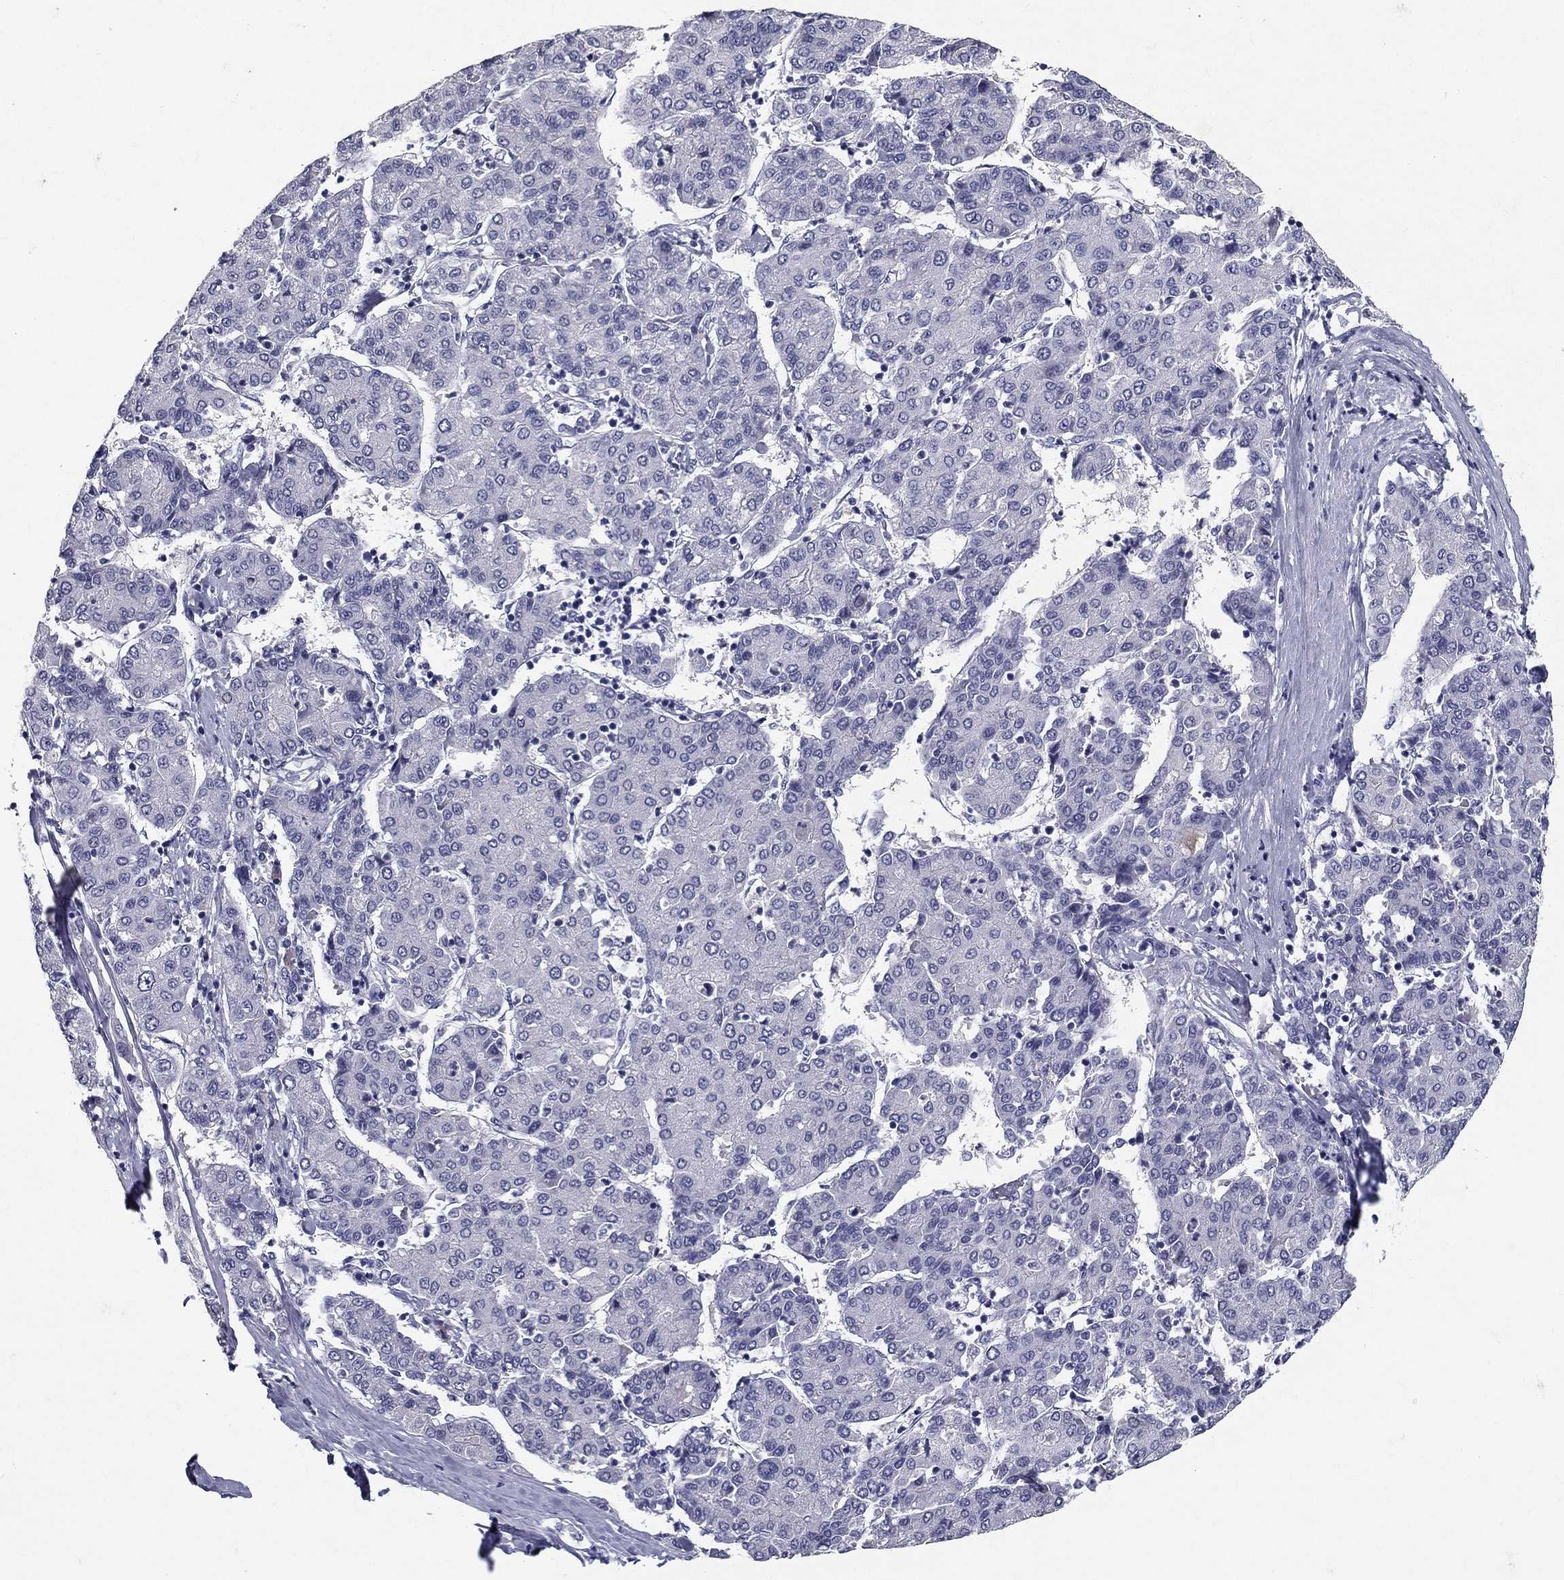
{"staining": {"intensity": "negative", "quantity": "none", "location": "none"}, "tissue": "liver cancer", "cell_type": "Tumor cells", "image_type": "cancer", "snomed": [{"axis": "morphology", "description": "Carcinoma, Hepatocellular, NOS"}, {"axis": "topography", "description": "Liver"}], "caption": "High magnification brightfield microscopy of liver cancer stained with DAB (brown) and counterstained with hematoxylin (blue): tumor cells show no significant staining.", "gene": "POMC", "patient": {"sex": "male", "age": 65}}